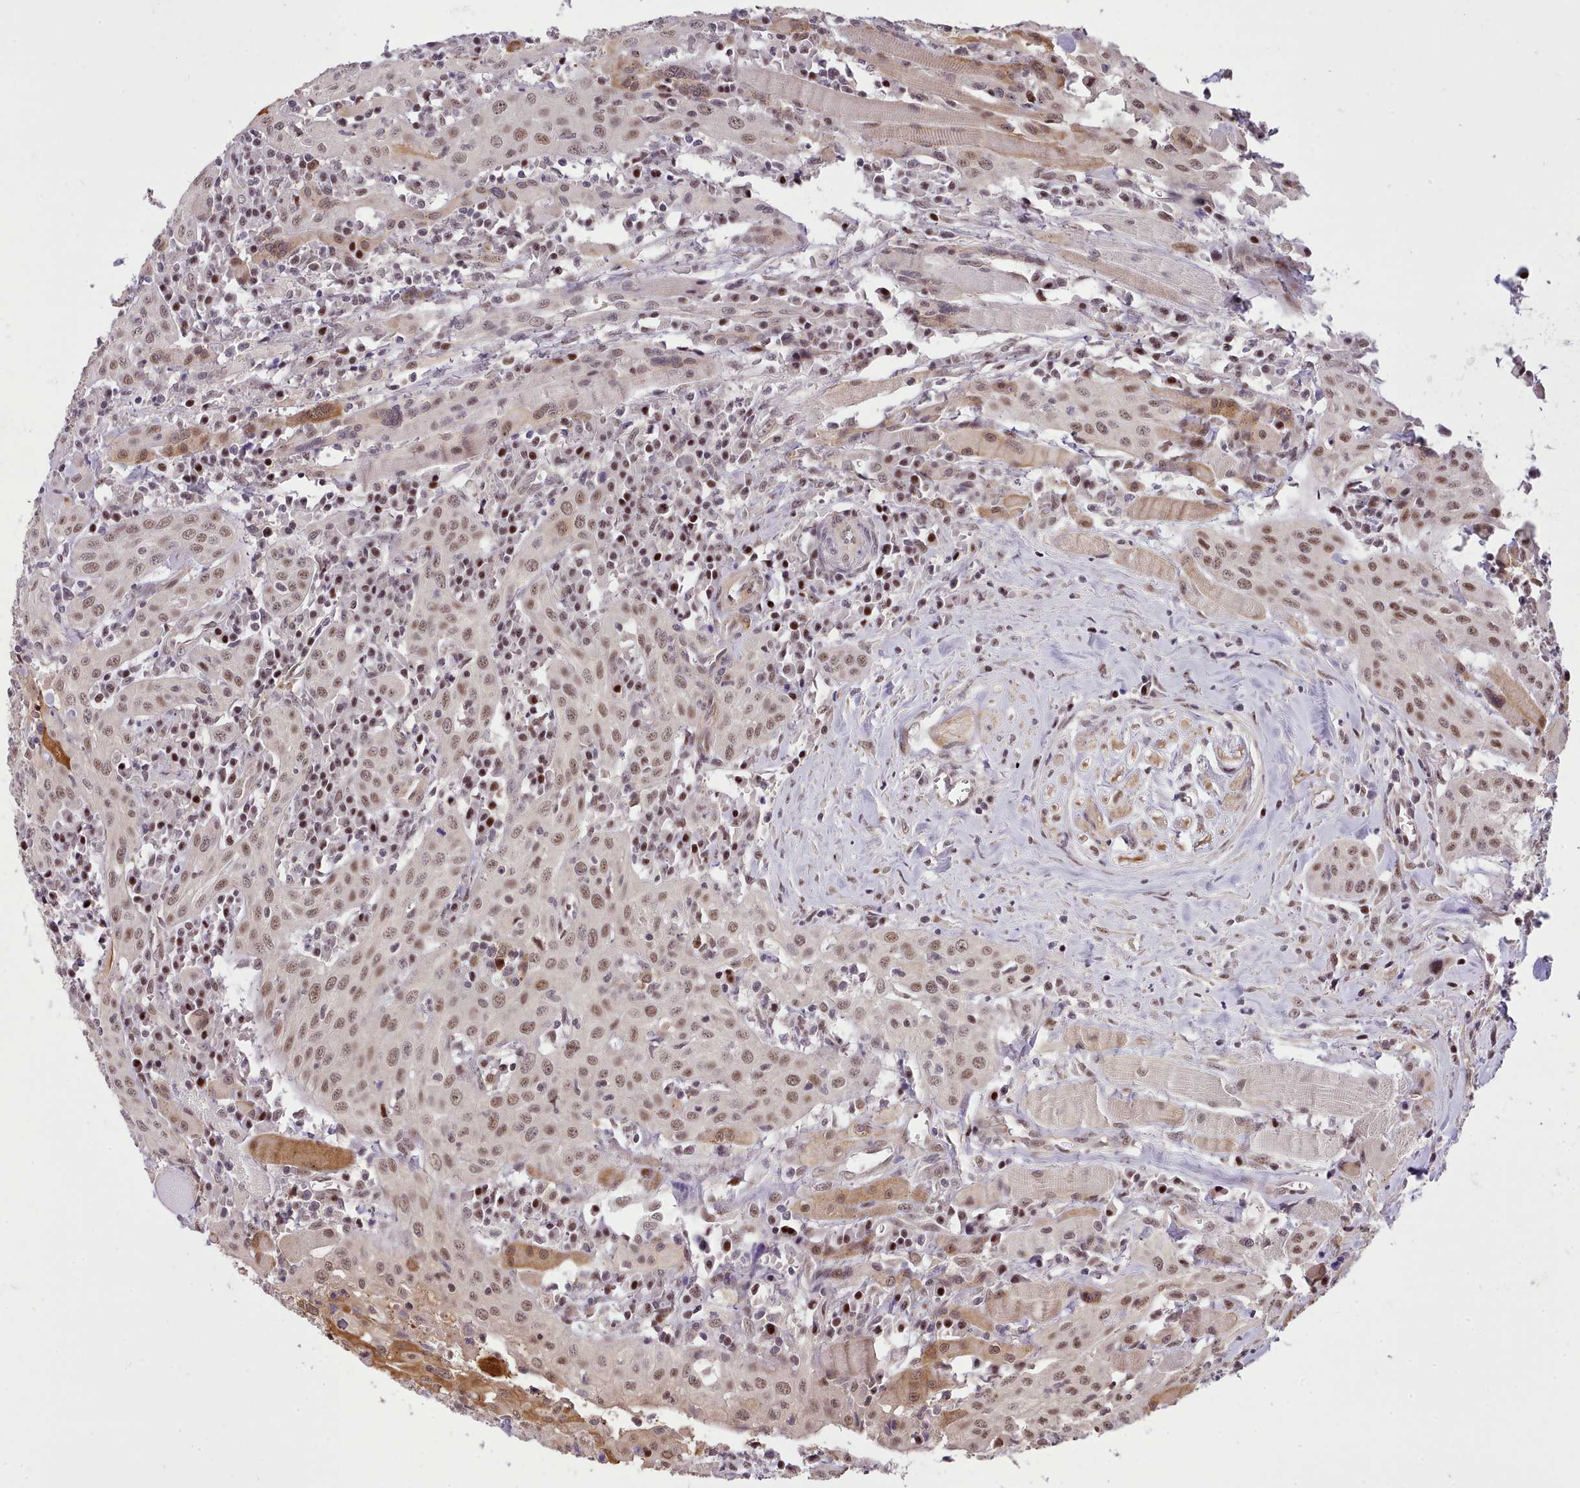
{"staining": {"intensity": "moderate", "quantity": ">75%", "location": "cytoplasmic/membranous,nuclear"}, "tissue": "head and neck cancer", "cell_type": "Tumor cells", "image_type": "cancer", "snomed": [{"axis": "morphology", "description": "Squamous cell carcinoma, NOS"}, {"axis": "topography", "description": "Oral tissue"}, {"axis": "topography", "description": "Head-Neck"}], "caption": "A brown stain labels moderate cytoplasmic/membranous and nuclear staining of a protein in human head and neck cancer tumor cells.", "gene": "HOXB7", "patient": {"sex": "female", "age": 70}}